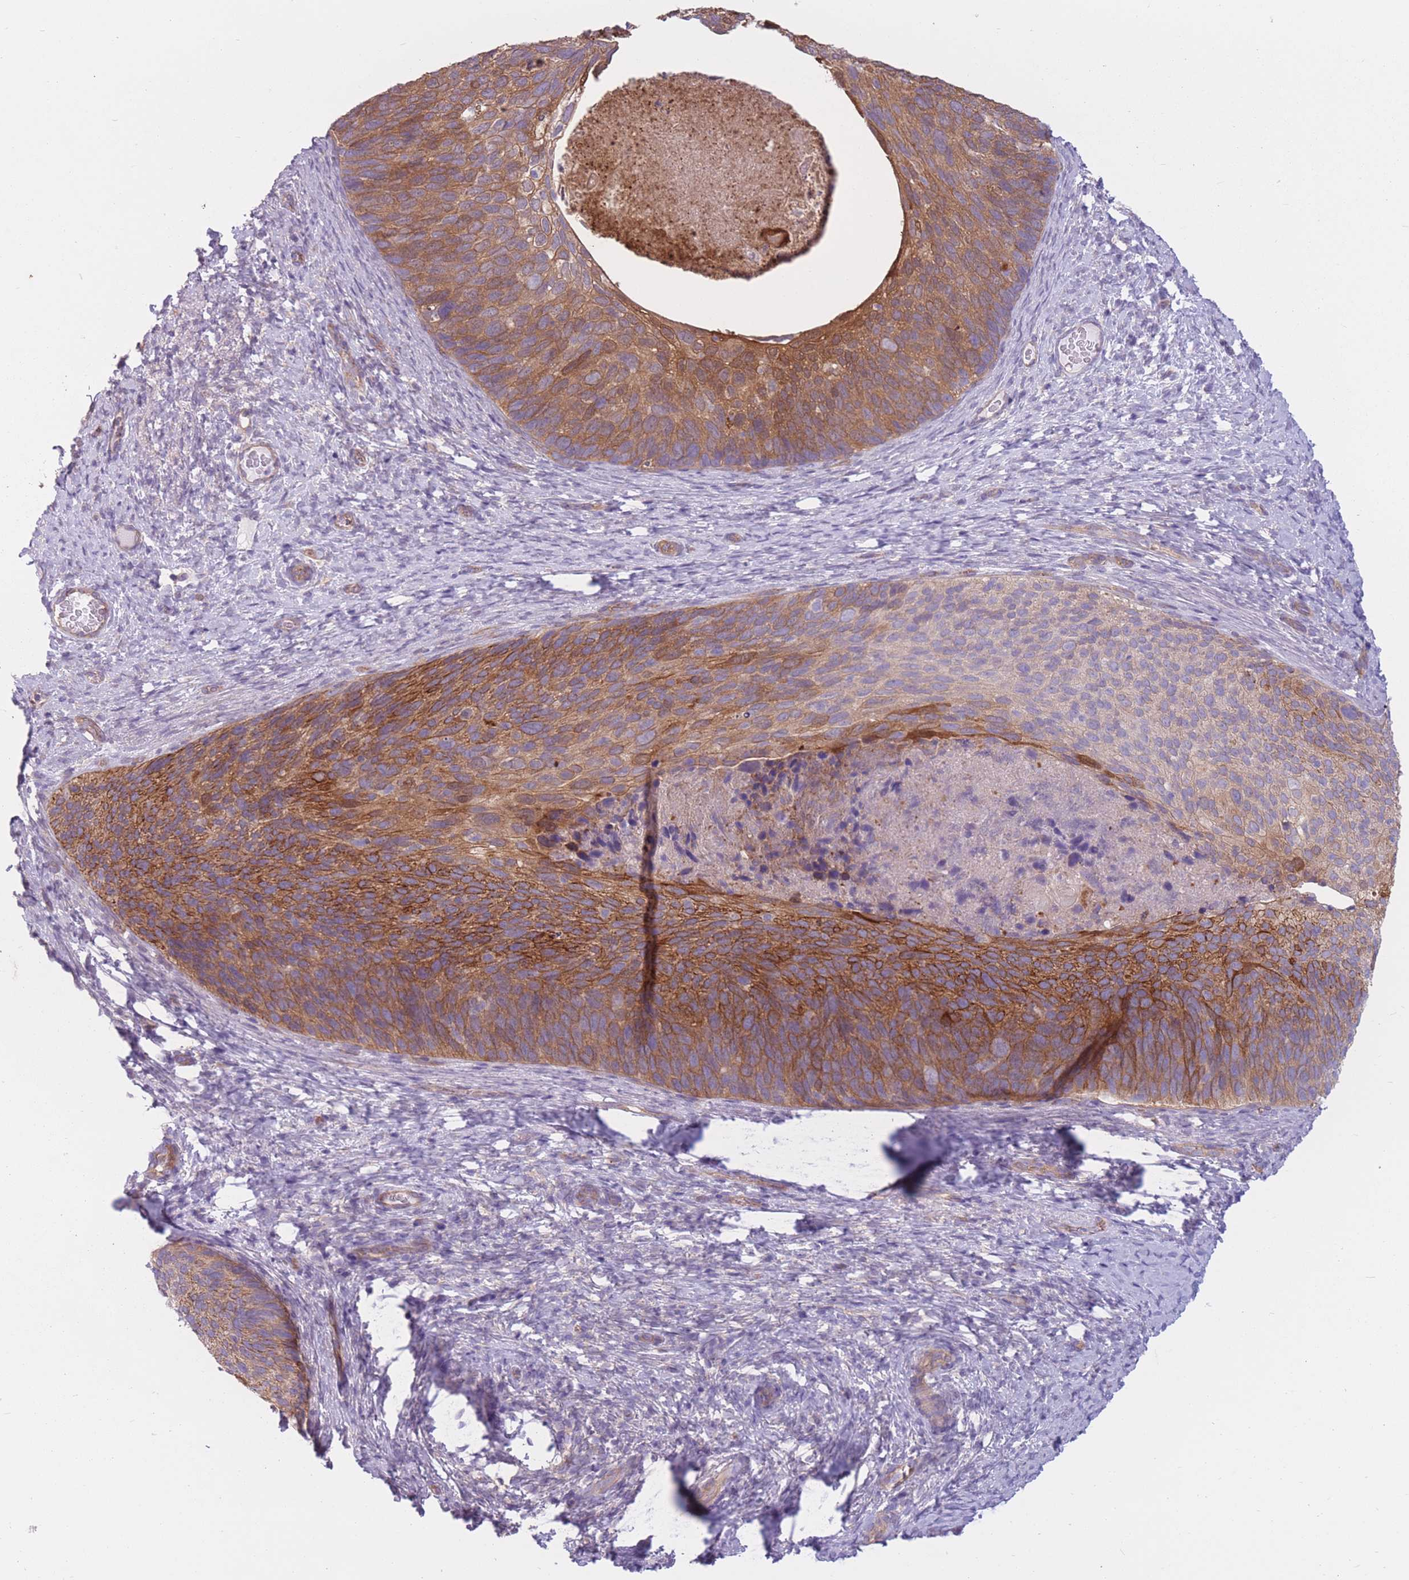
{"staining": {"intensity": "moderate", "quantity": ">75%", "location": "cytoplasmic/membranous"}, "tissue": "cervical cancer", "cell_type": "Tumor cells", "image_type": "cancer", "snomed": [{"axis": "morphology", "description": "Squamous cell carcinoma, NOS"}, {"axis": "topography", "description": "Cervix"}], "caption": "Moderate cytoplasmic/membranous positivity is present in about >75% of tumor cells in cervical squamous cell carcinoma.", "gene": "SERPINB3", "patient": {"sex": "female", "age": 80}}